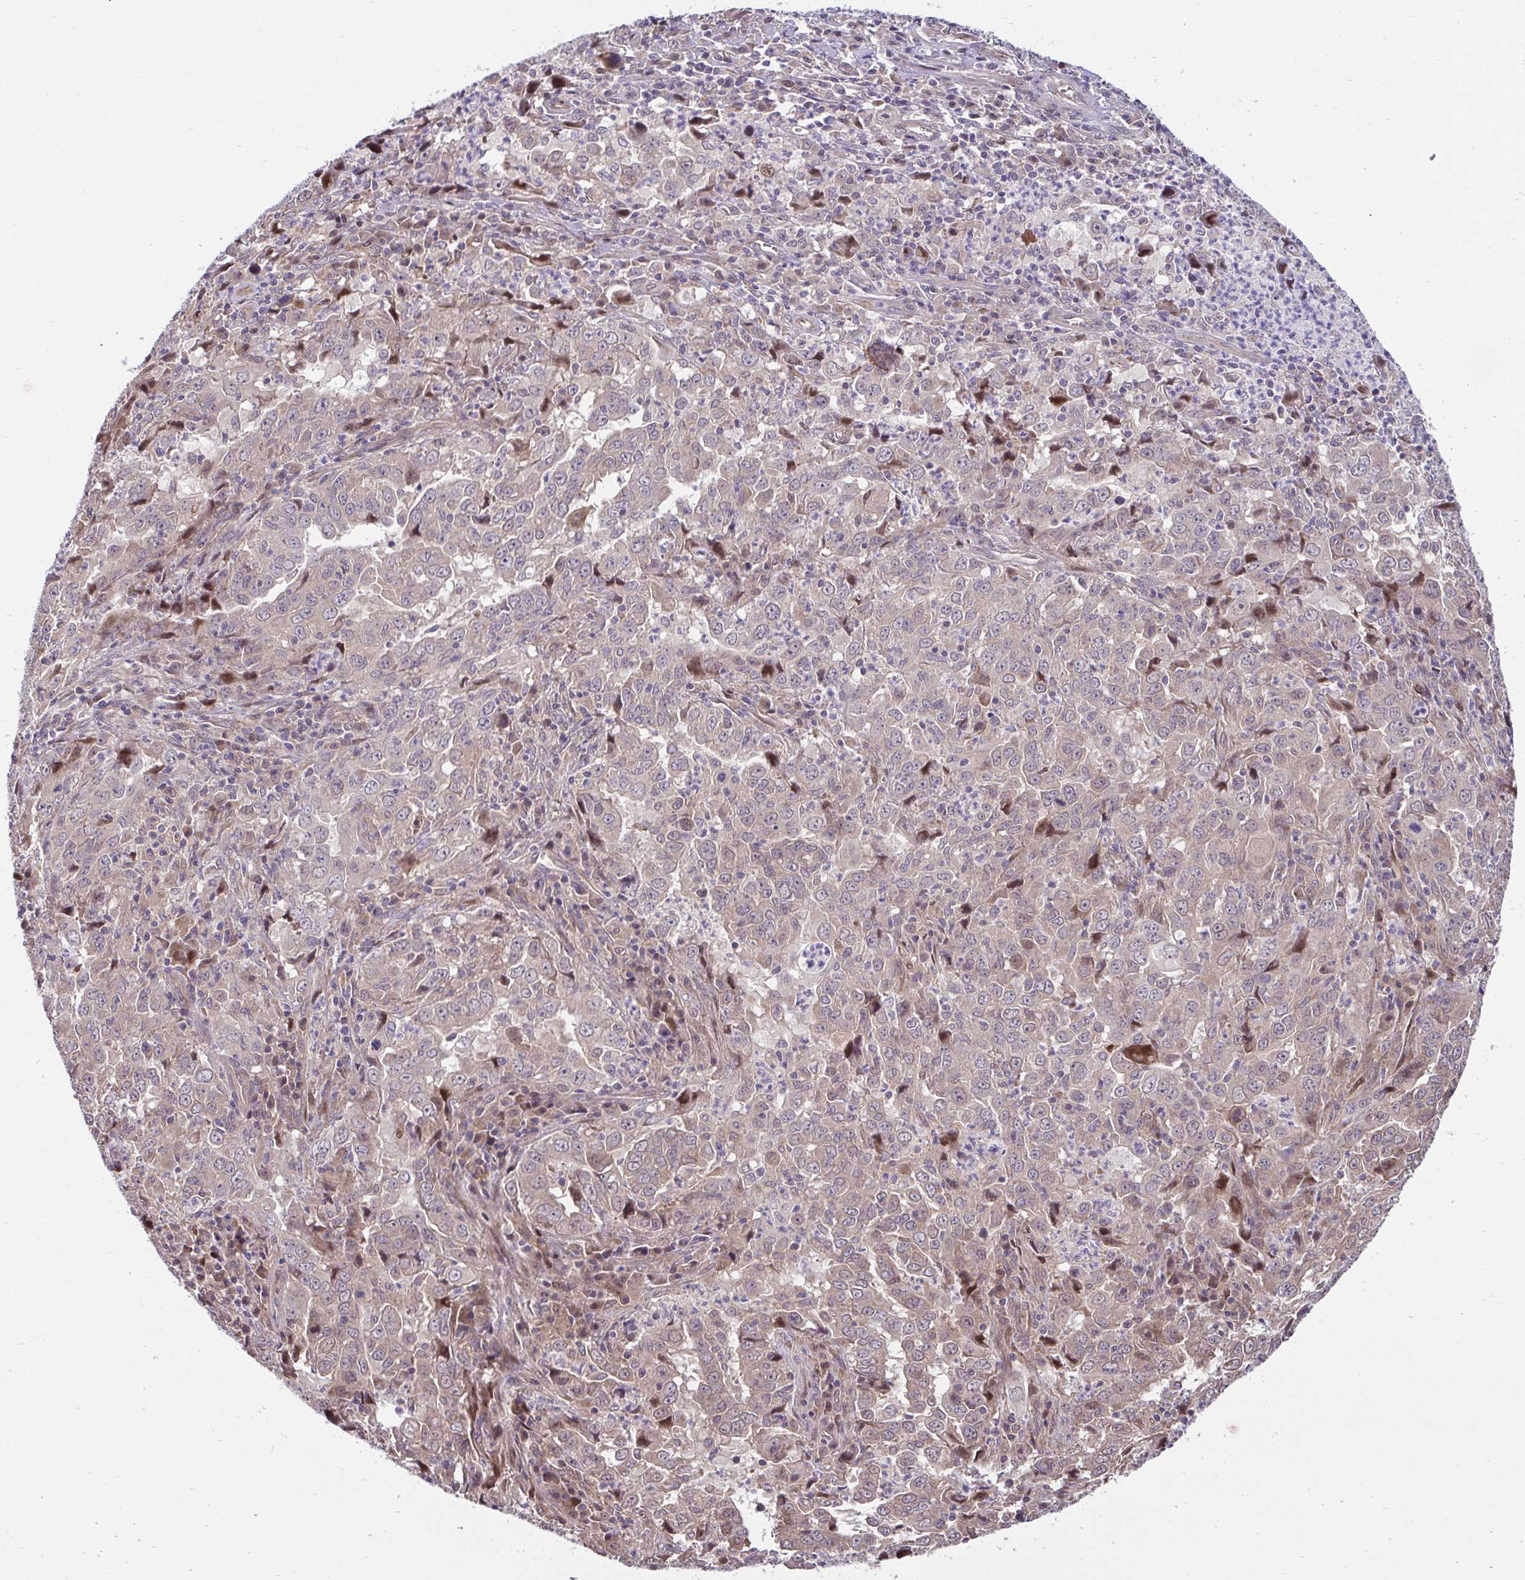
{"staining": {"intensity": "moderate", "quantity": ">75%", "location": "cytoplasmic/membranous,nuclear"}, "tissue": "lung cancer", "cell_type": "Tumor cells", "image_type": "cancer", "snomed": [{"axis": "morphology", "description": "Adenocarcinoma, NOS"}, {"axis": "topography", "description": "Lung"}], "caption": "Immunohistochemical staining of adenocarcinoma (lung) exhibits moderate cytoplasmic/membranous and nuclear protein positivity in about >75% of tumor cells.", "gene": "RDH14", "patient": {"sex": "male", "age": 67}}